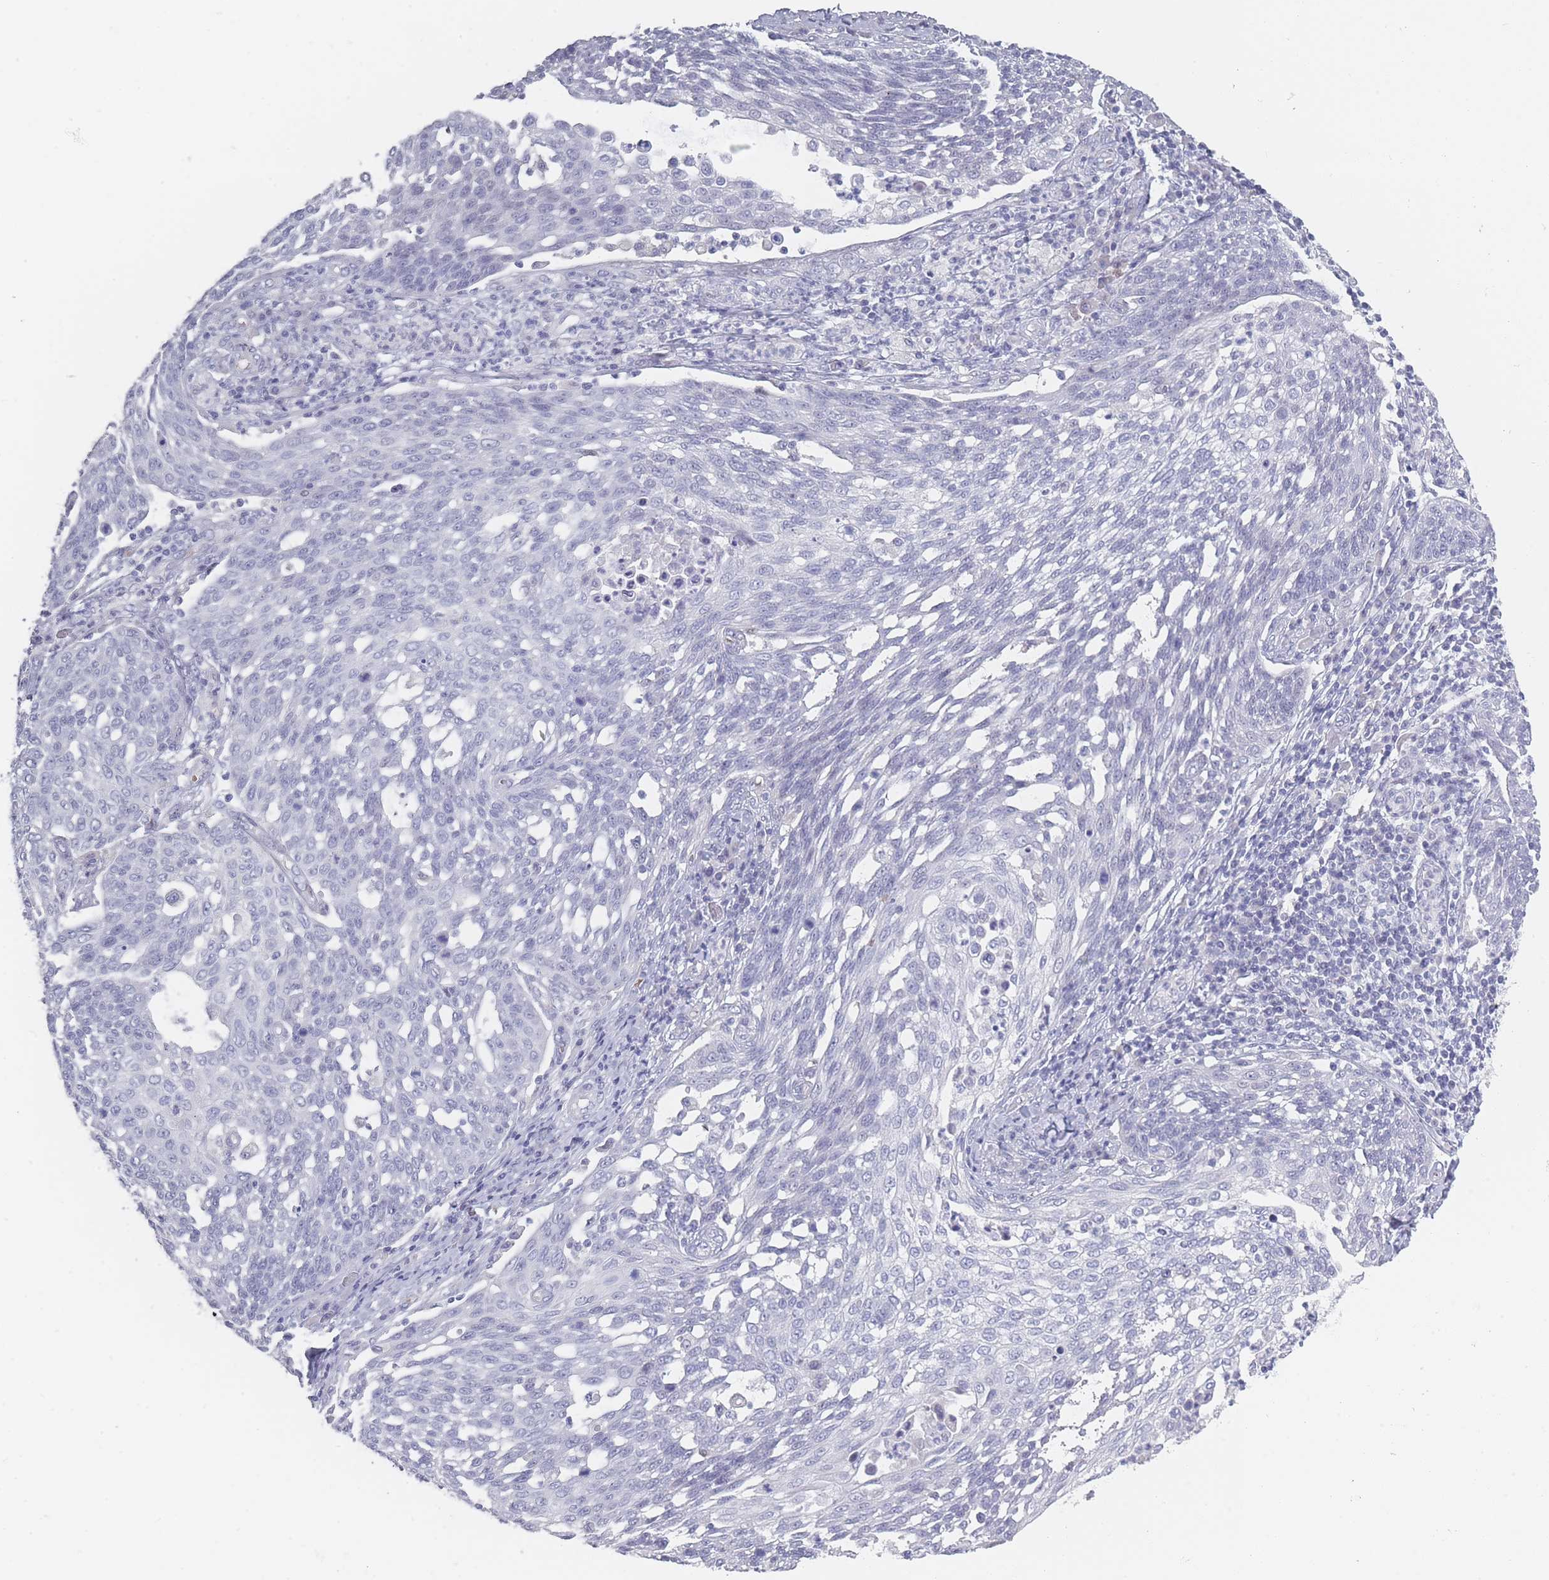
{"staining": {"intensity": "negative", "quantity": "none", "location": "none"}, "tissue": "cervical cancer", "cell_type": "Tumor cells", "image_type": "cancer", "snomed": [{"axis": "morphology", "description": "Squamous cell carcinoma, NOS"}, {"axis": "topography", "description": "Cervix"}], "caption": "Squamous cell carcinoma (cervical) was stained to show a protein in brown. There is no significant expression in tumor cells. (DAB immunohistochemistry (IHC) with hematoxylin counter stain).", "gene": "ROS1", "patient": {"sex": "female", "age": 34}}